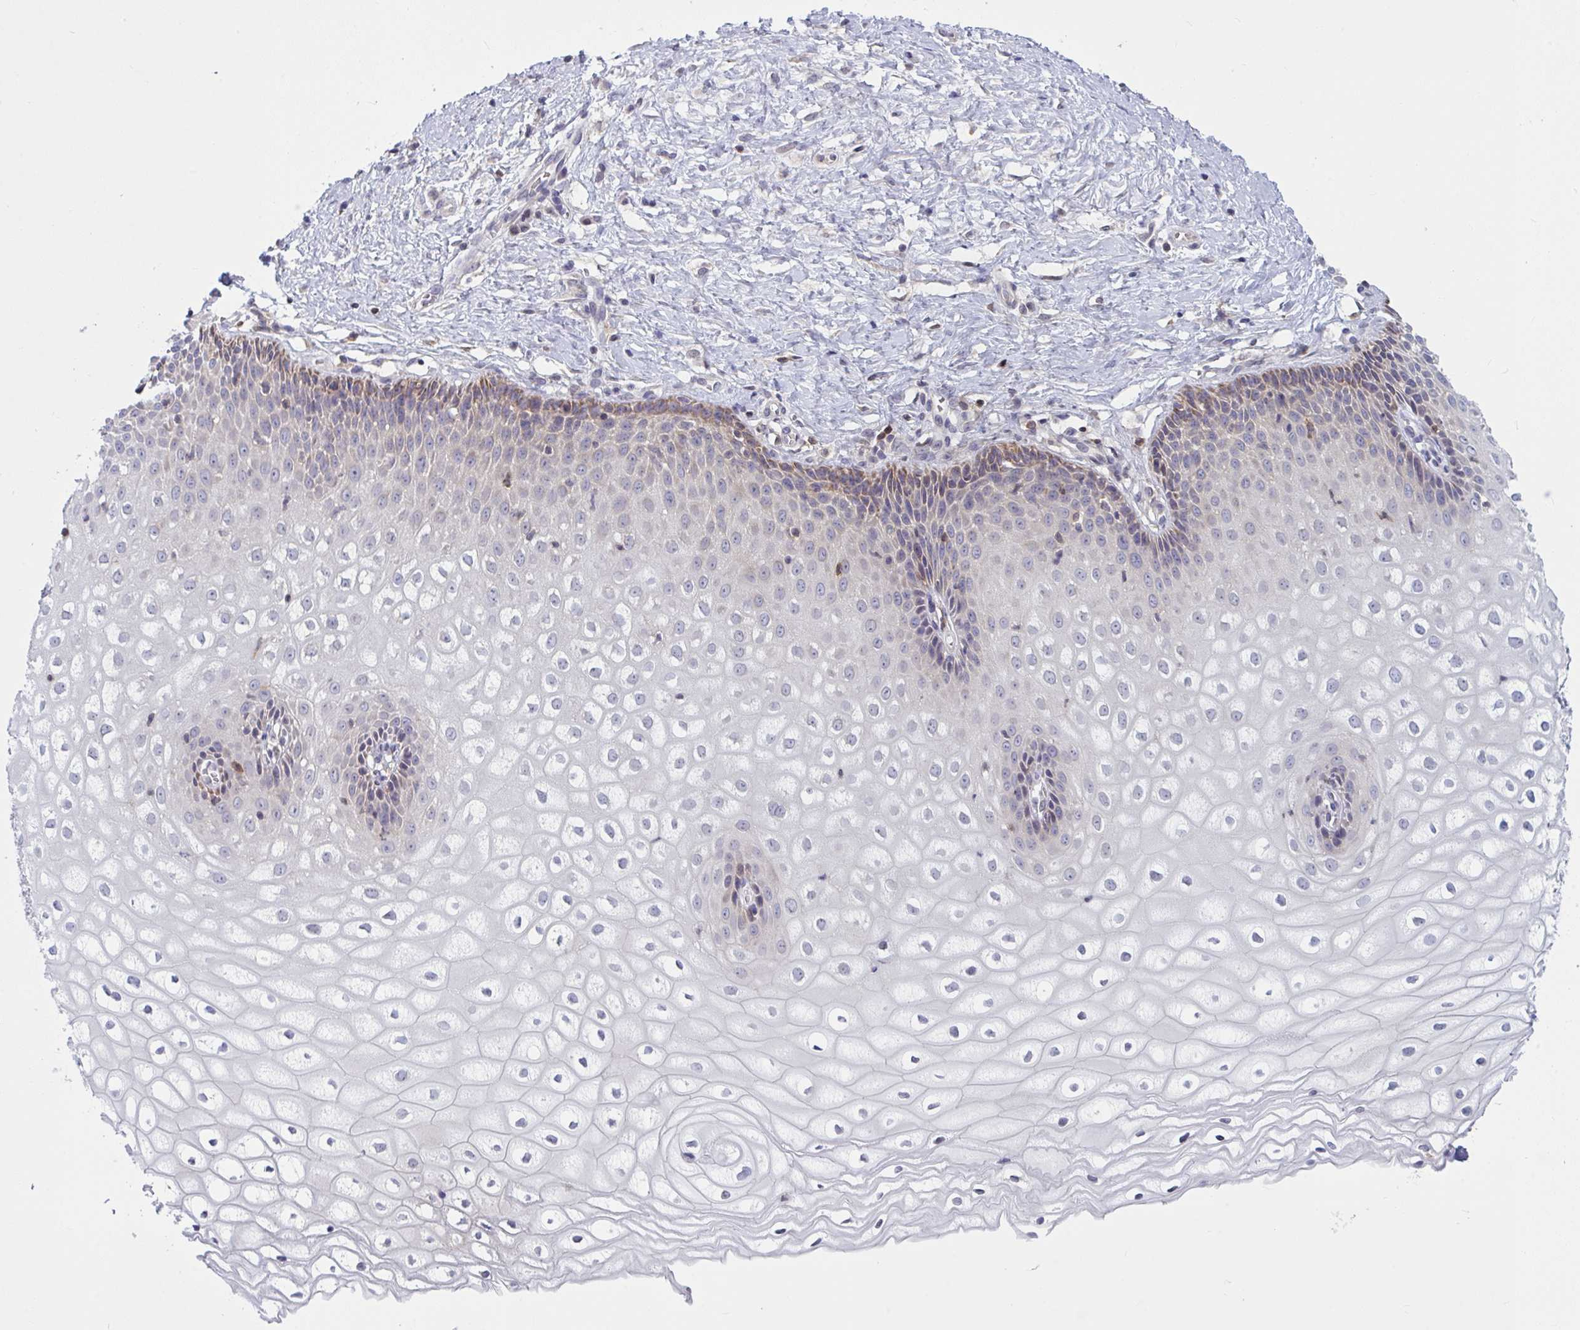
{"staining": {"intensity": "weak", "quantity": "<25%", "location": "cytoplasmic/membranous"}, "tissue": "cervix", "cell_type": "Glandular cells", "image_type": "normal", "snomed": [{"axis": "morphology", "description": "Normal tissue, NOS"}, {"axis": "topography", "description": "Cervix"}], "caption": "This histopathology image is of benign cervix stained with immunohistochemistry to label a protein in brown with the nuclei are counter-stained blue. There is no expression in glandular cells. (Brightfield microscopy of DAB immunohistochemistry at high magnification).", "gene": "TANK", "patient": {"sex": "female", "age": 36}}